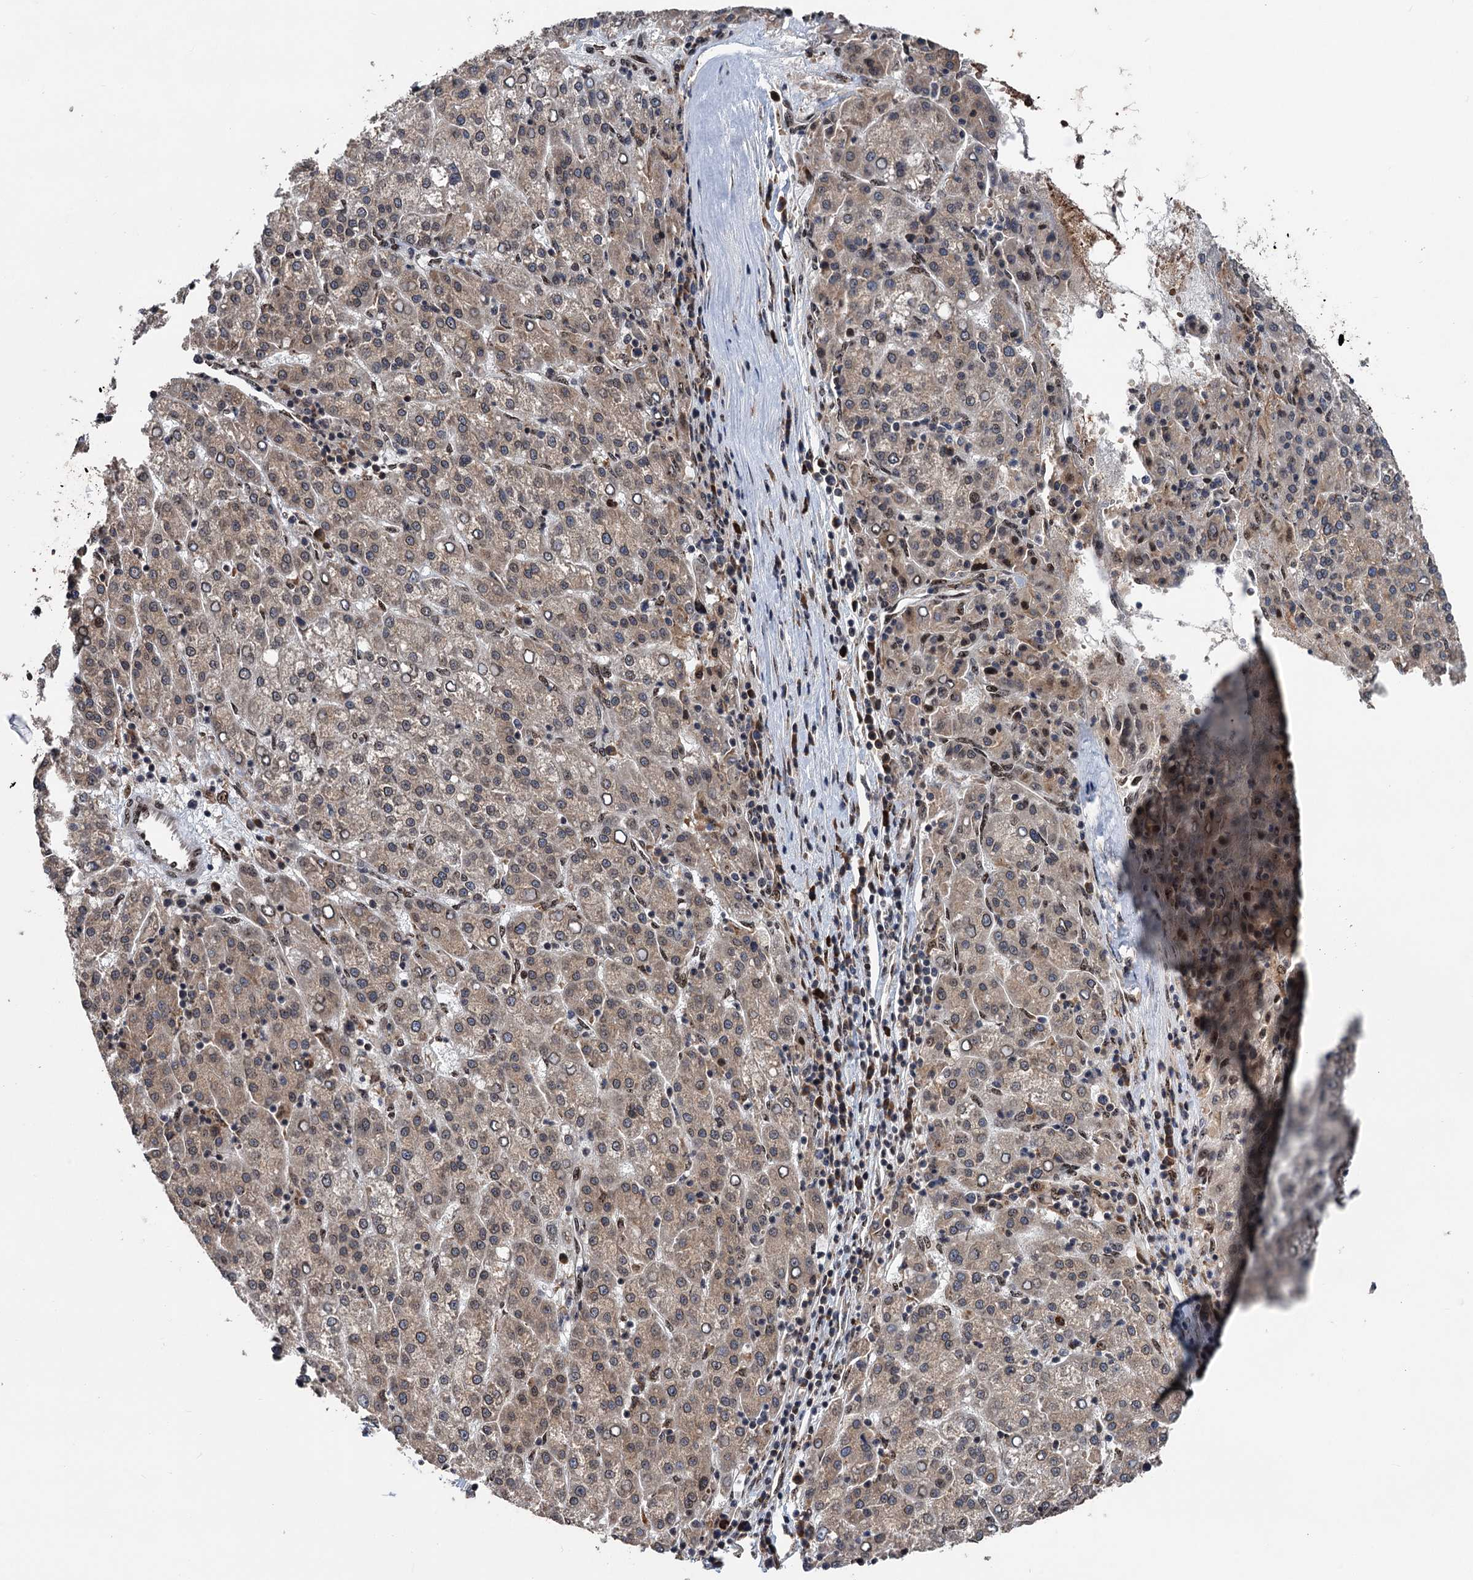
{"staining": {"intensity": "weak", "quantity": "25%-75%", "location": "cytoplasmic/membranous"}, "tissue": "liver cancer", "cell_type": "Tumor cells", "image_type": "cancer", "snomed": [{"axis": "morphology", "description": "Carcinoma, Hepatocellular, NOS"}, {"axis": "topography", "description": "Liver"}], "caption": "Approximately 25%-75% of tumor cells in liver hepatocellular carcinoma display weak cytoplasmic/membranous protein staining as visualized by brown immunohistochemical staining.", "gene": "MESD", "patient": {"sex": "female", "age": 58}}